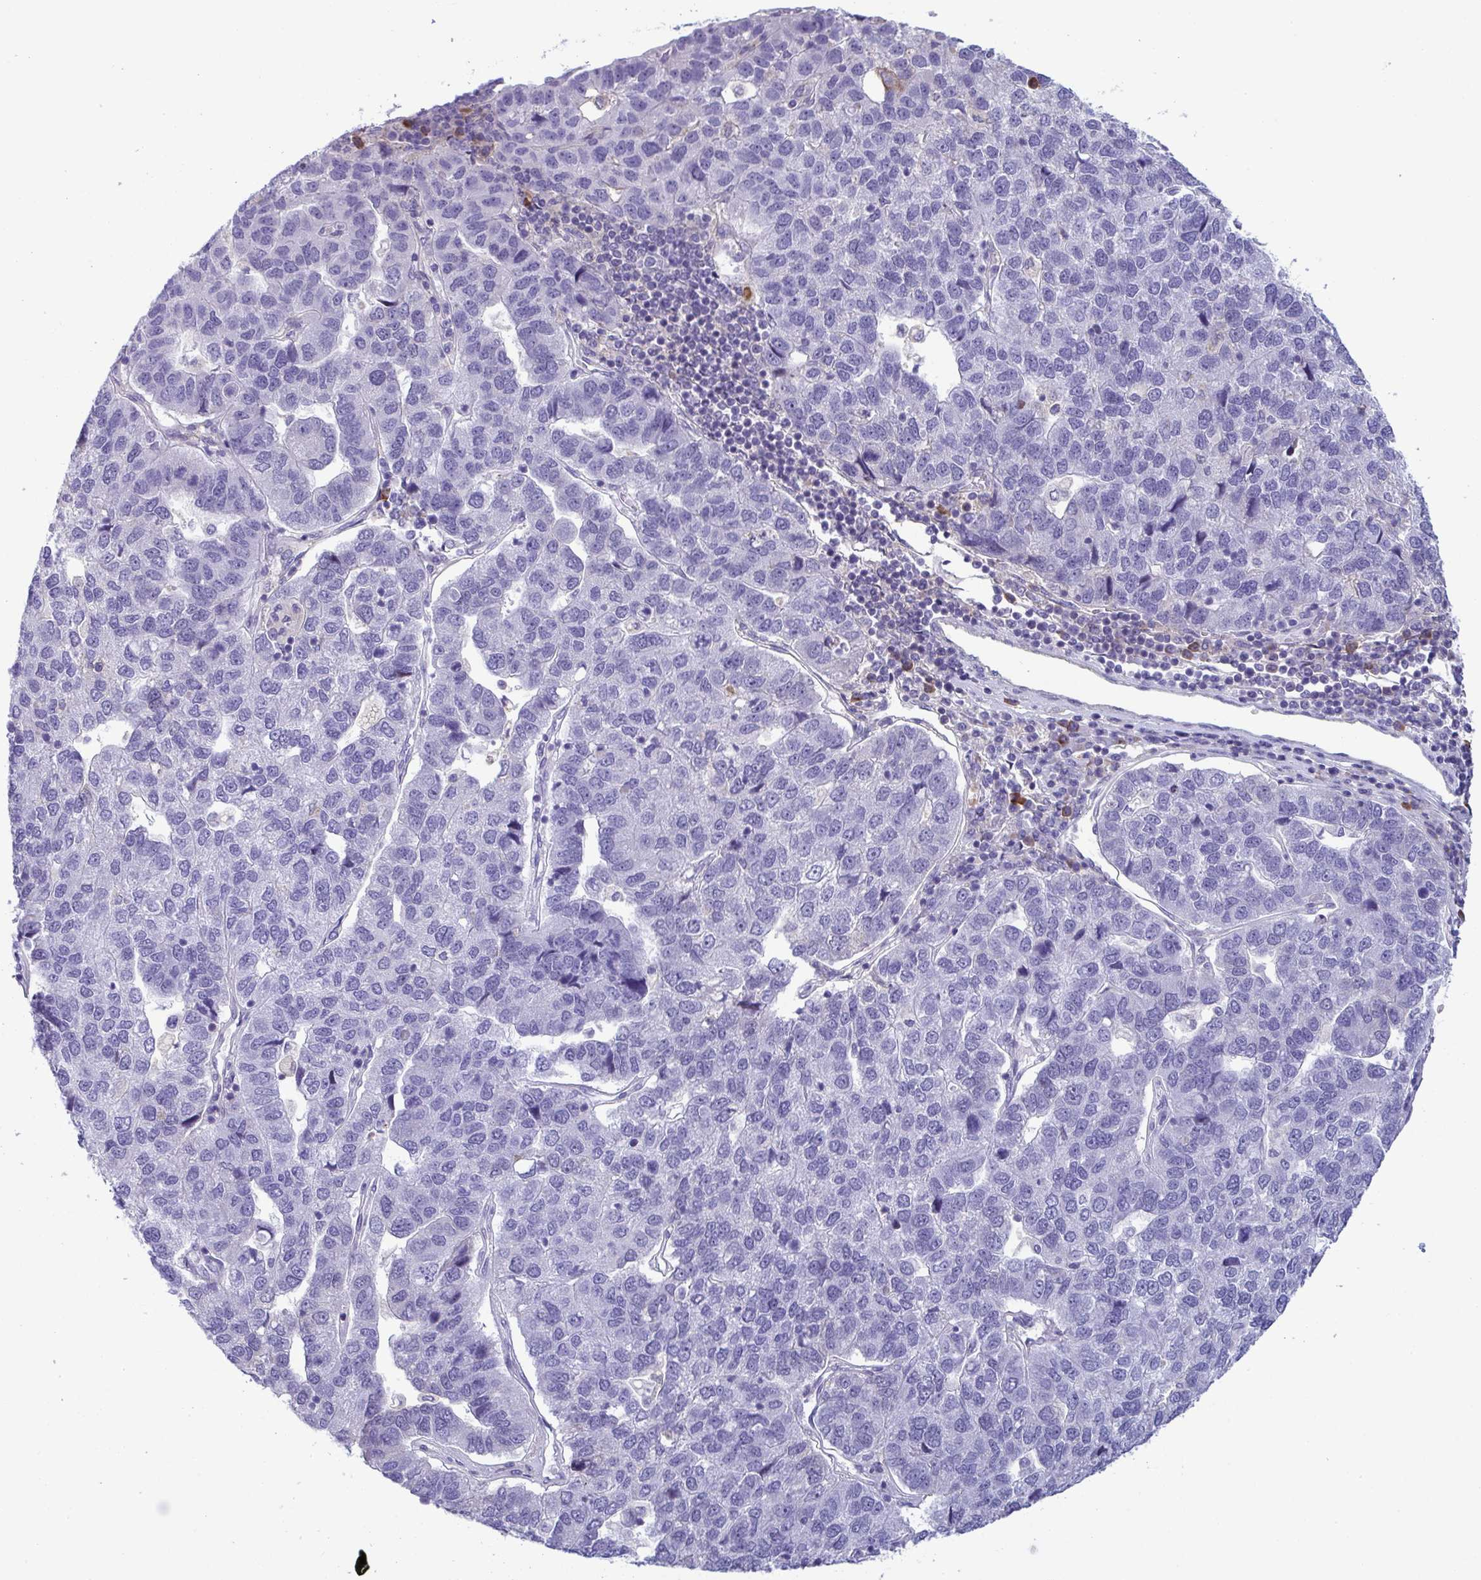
{"staining": {"intensity": "negative", "quantity": "none", "location": "none"}, "tissue": "pancreatic cancer", "cell_type": "Tumor cells", "image_type": "cancer", "snomed": [{"axis": "morphology", "description": "Adenocarcinoma, NOS"}, {"axis": "topography", "description": "Pancreas"}], "caption": "High power microscopy micrograph of an IHC histopathology image of pancreatic adenocarcinoma, revealing no significant expression in tumor cells.", "gene": "MS4A14", "patient": {"sex": "female", "age": 61}}